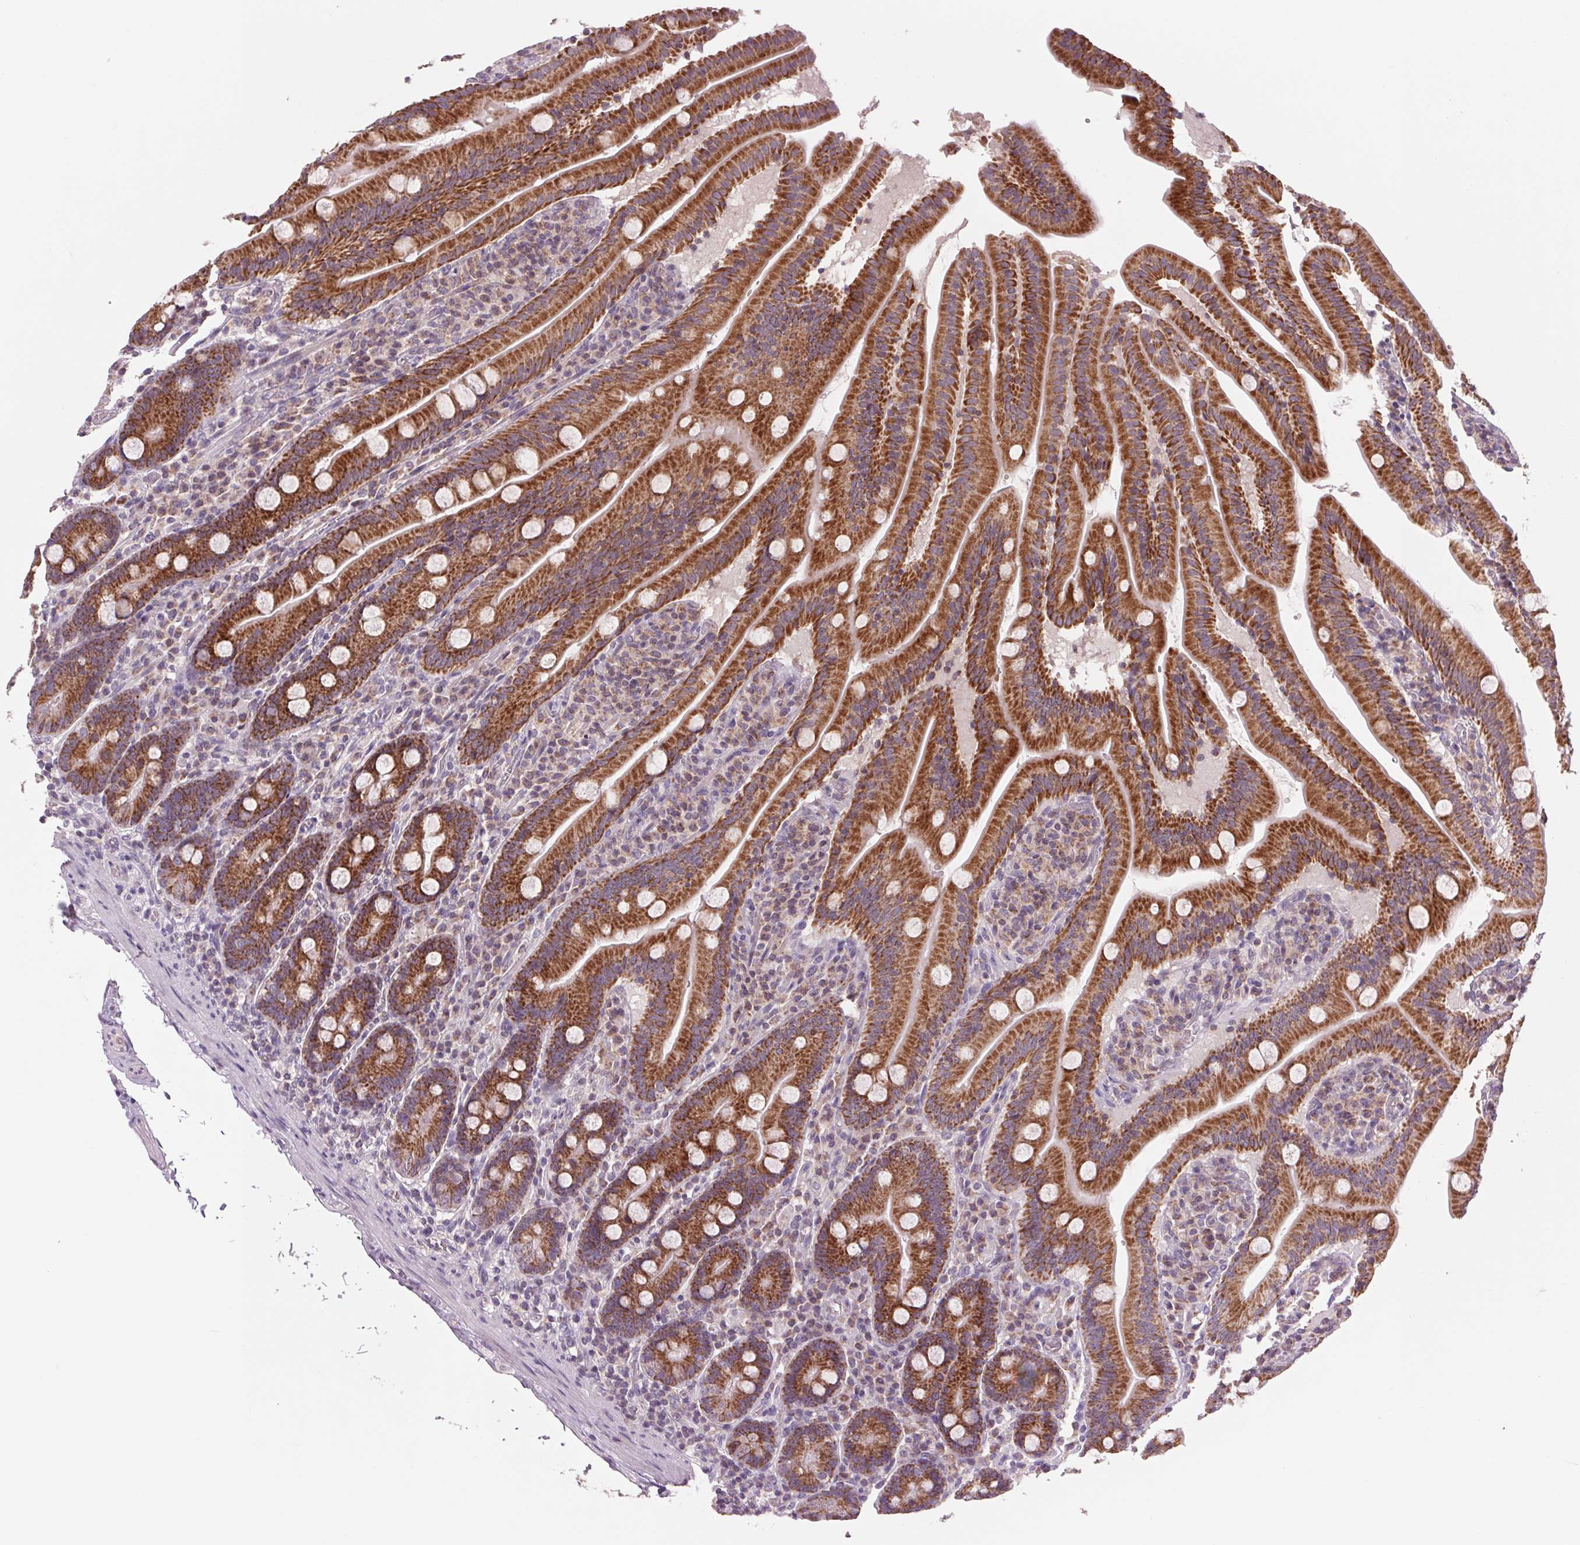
{"staining": {"intensity": "strong", "quantity": ">75%", "location": "cytoplasmic/membranous"}, "tissue": "small intestine", "cell_type": "Glandular cells", "image_type": "normal", "snomed": [{"axis": "morphology", "description": "Normal tissue, NOS"}, {"axis": "topography", "description": "Small intestine"}], "caption": "Small intestine stained with immunohistochemistry (IHC) displays strong cytoplasmic/membranous staining in about >75% of glandular cells. The staining was performed using DAB (3,3'-diaminobenzidine) to visualize the protein expression in brown, while the nuclei were stained in blue with hematoxylin (Magnification: 20x).", "gene": "COX6A1", "patient": {"sex": "male", "age": 37}}